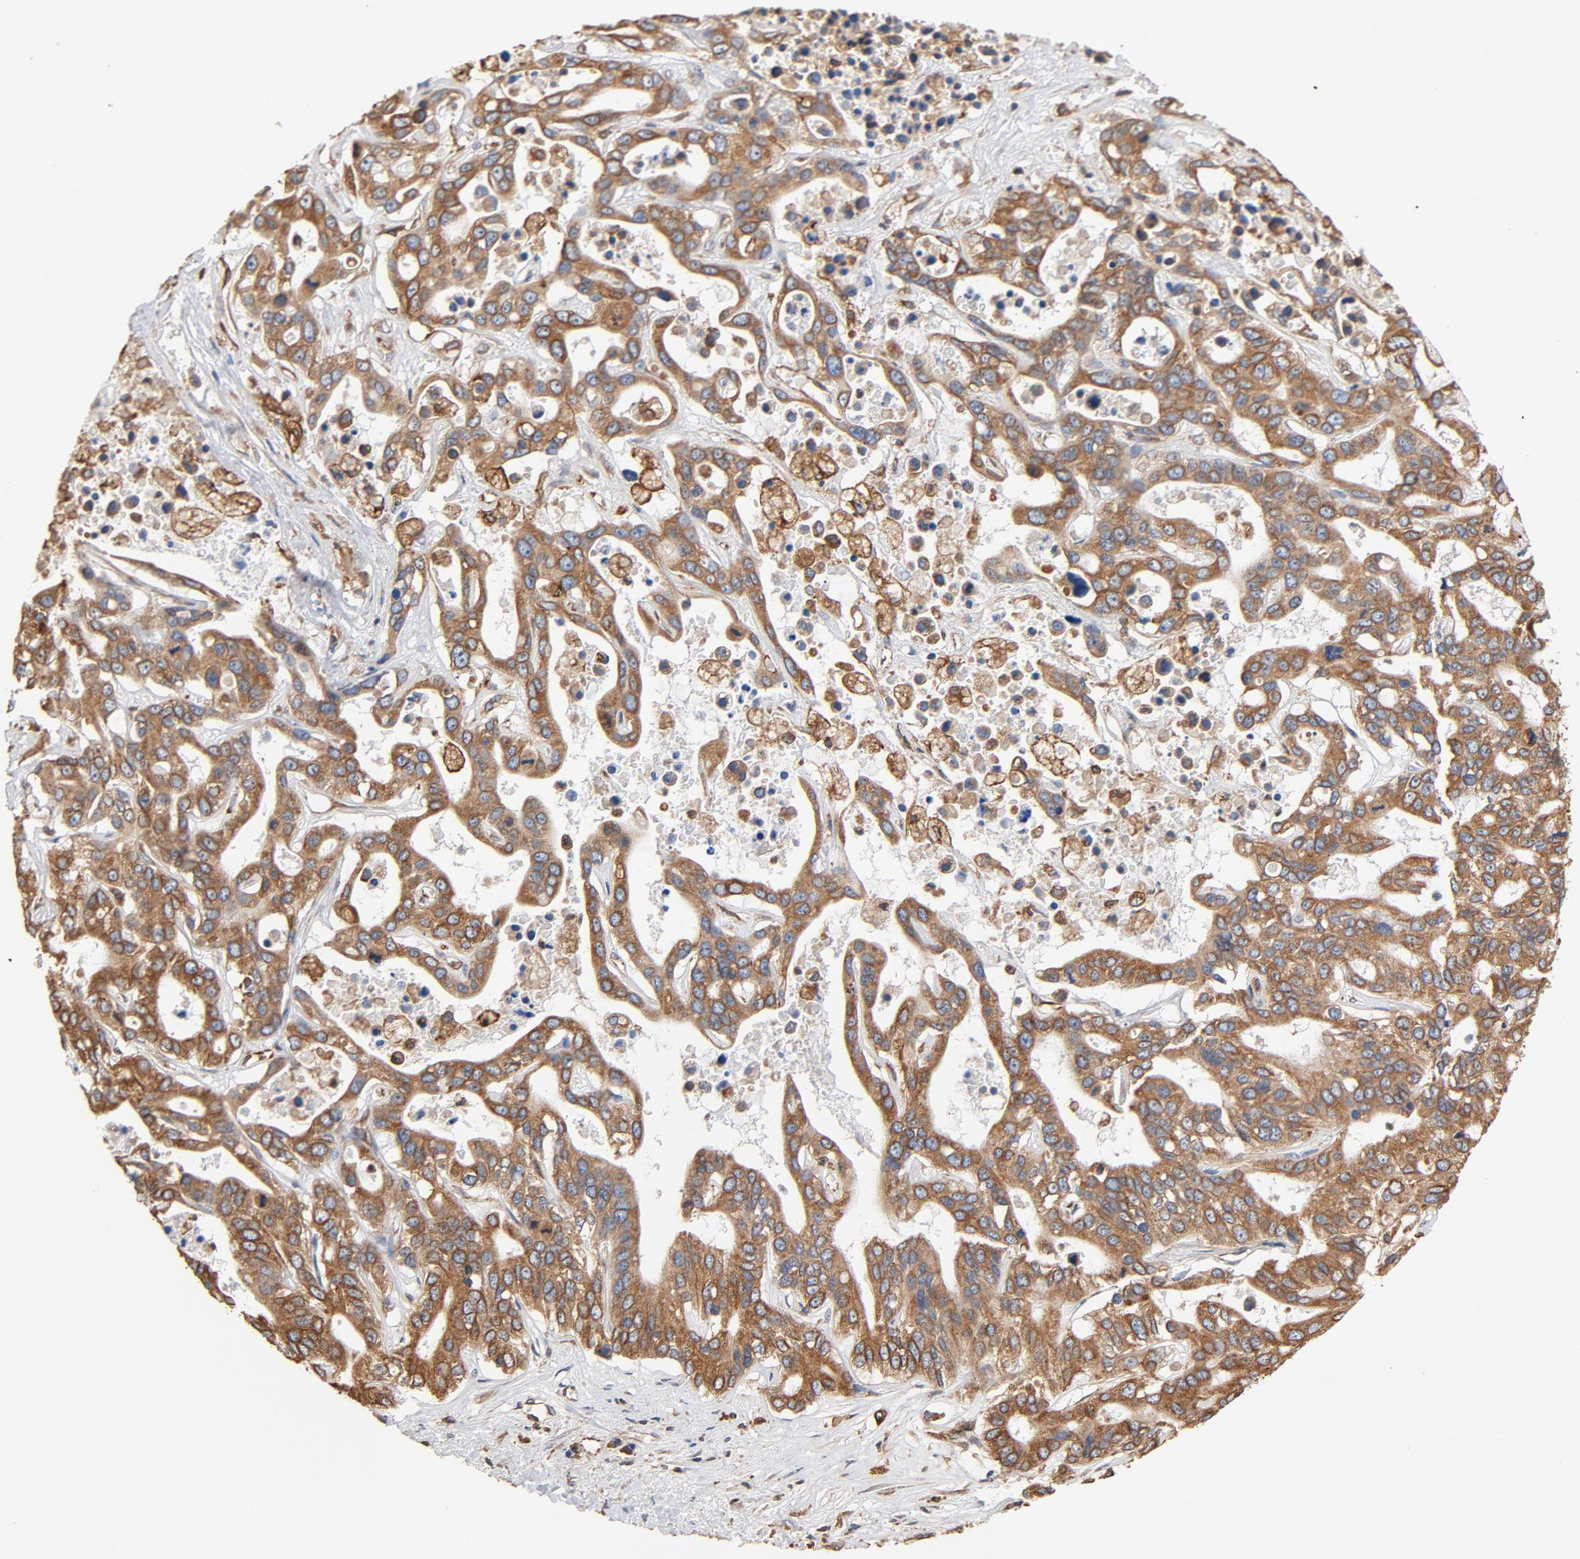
{"staining": {"intensity": "moderate", "quantity": ">75%", "location": "cytoplasmic/membranous"}, "tissue": "liver cancer", "cell_type": "Tumor cells", "image_type": "cancer", "snomed": [{"axis": "morphology", "description": "Cholangiocarcinoma"}, {"axis": "topography", "description": "Liver"}], "caption": "IHC (DAB (3,3'-diaminobenzidine)) staining of human liver cancer (cholangiocarcinoma) exhibits moderate cytoplasmic/membranous protein staining in approximately >75% of tumor cells. (brown staining indicates protein expression, while blue staining denotes nuclei).", "gene": "BCAP31", "patient": {"sex": "female", "age": 65}}